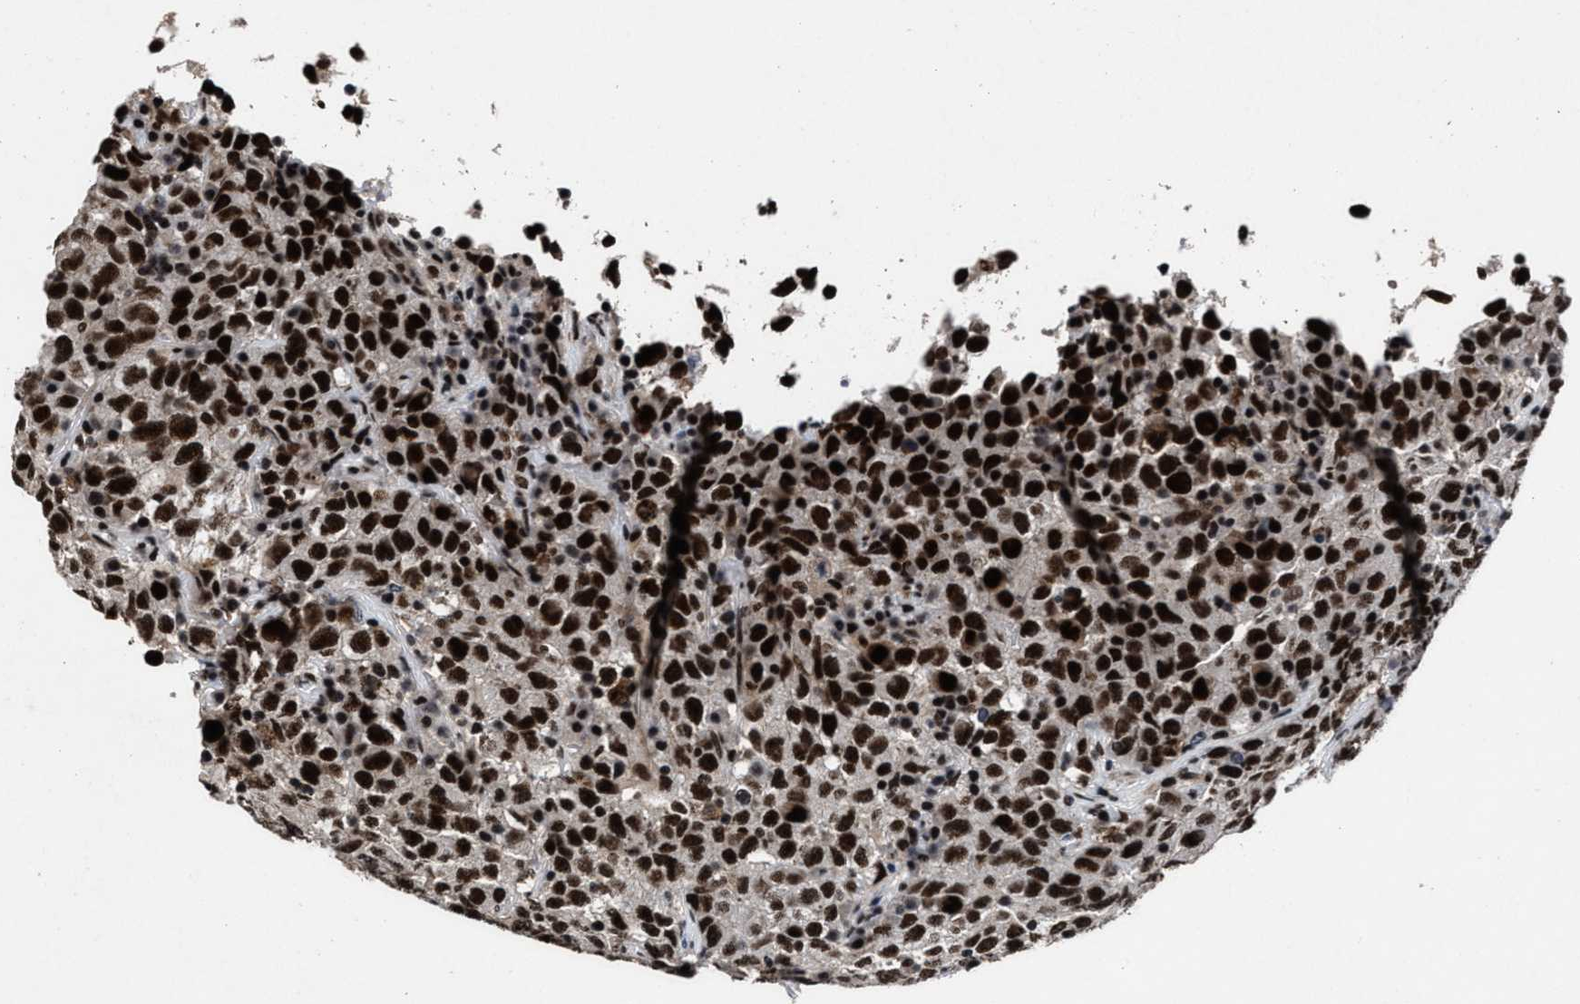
{"staining": {"intensity": "strong", "quantity": ">75%", "location": "nuclear"}, "tissue": "testis cancer", "cell_type": "Tumor cells", "image_type": "cancer", "snomed": [{"axis": "morphology", "description": "Seminoma, NOS"}, {"axis": "topography", "description": "Testis"}], "caption": "Protein analysis of testis cancer (seminoma) tissue reveals strong nuclear expression in about >75% of tumor cells.", "gene": "ZNF233", "patient": {"sex": "male", "age": 22}}